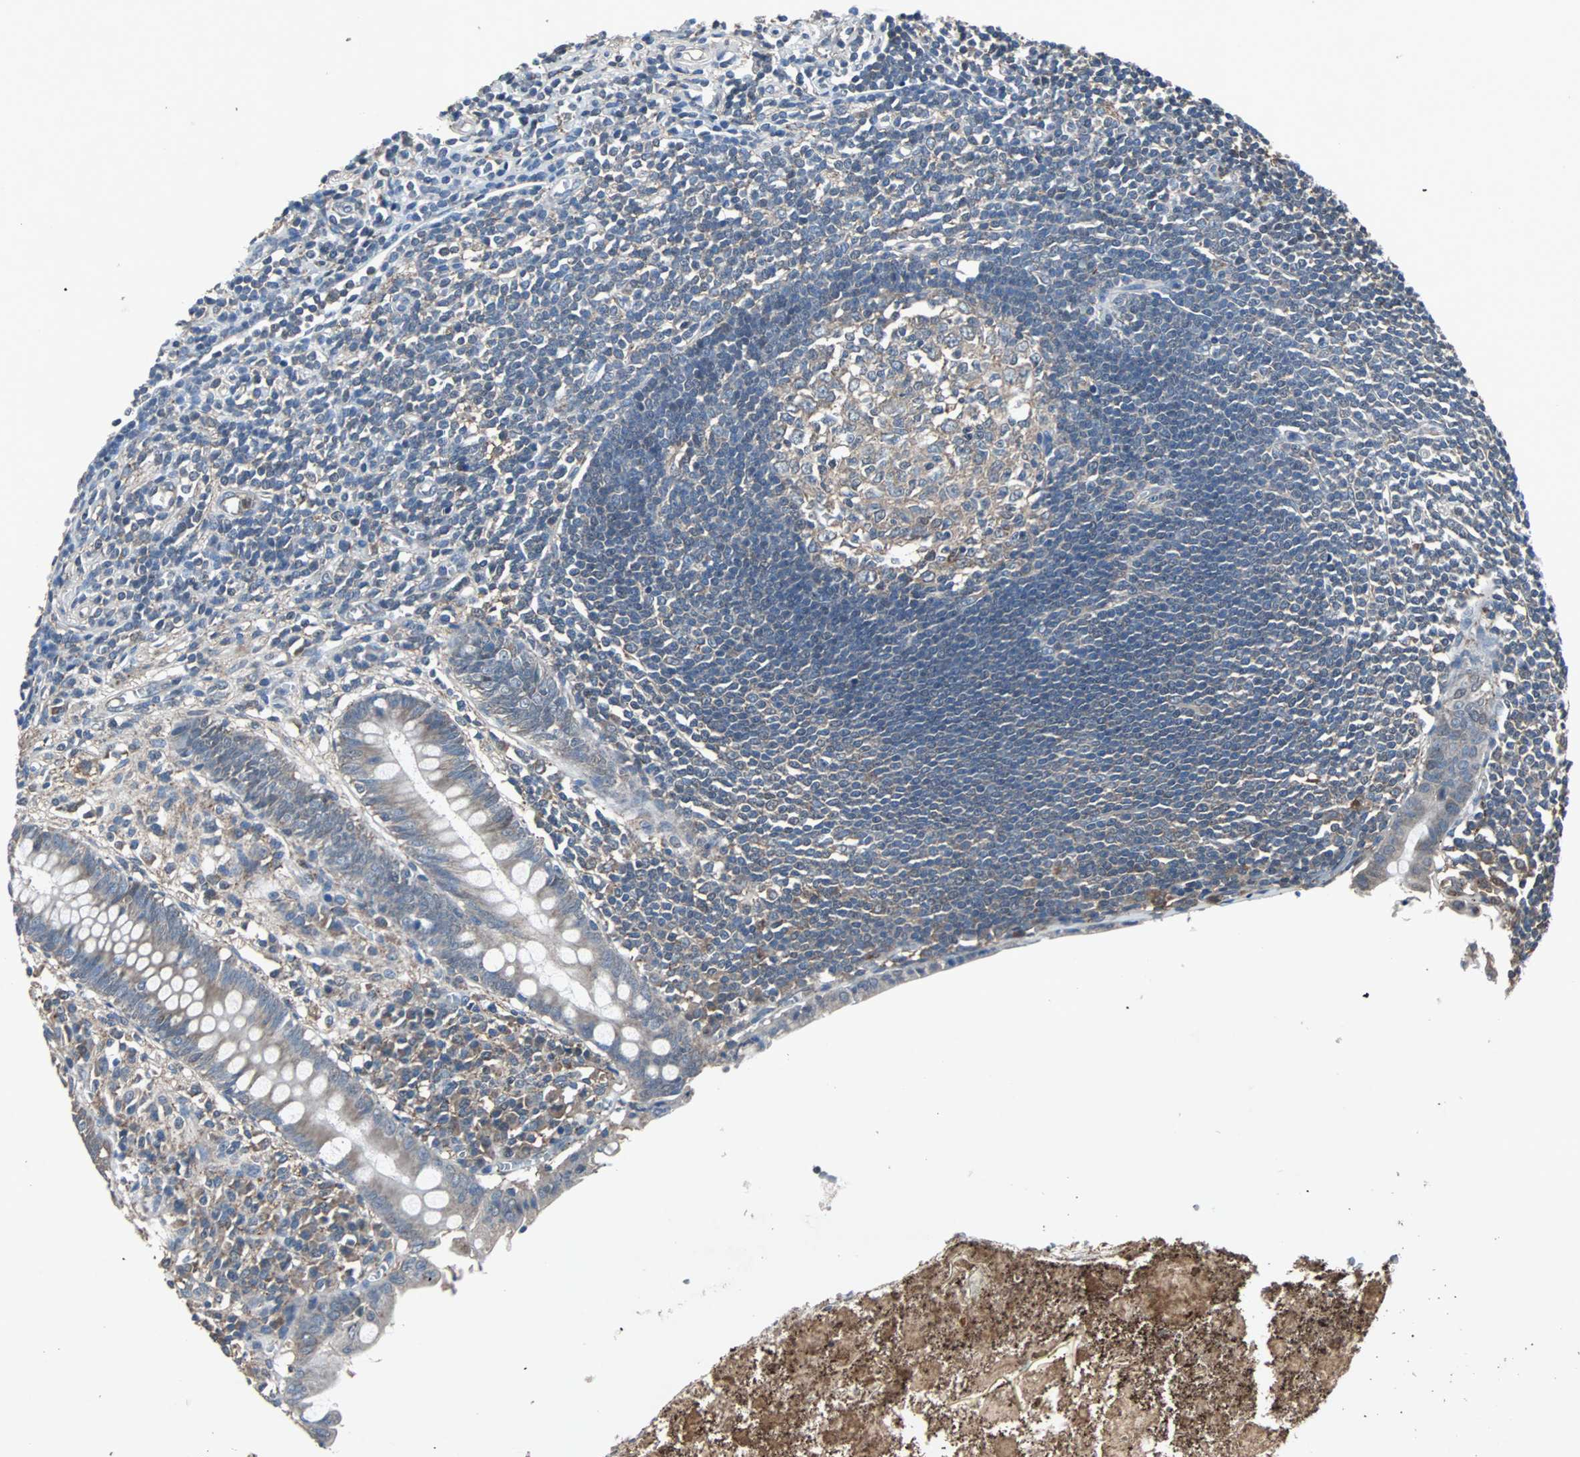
{"staining": {"intensity": "weak", "quantity": ">75%", "location": "cytoplasmic/membranous"}, "tissue": "appendix", "cell_type": "Glandular cells", "image_type": "normal", "snomed": [{"axis": "morphology", "description": "Normal tissue, NOS"}, {"axis": "topography", "description": "Appendix"}], "caption": "Protein staining demonstrates weak cytoplasmic/membranous expression in approximately >75% of glandular cells in normal appendix. (DAB (3,3'-diaminobenzidine) IHC, brown staining for protein, blue staining for nuclei).", "gene": "SOS1", "patient": {"sex": "female", "age": 50}}